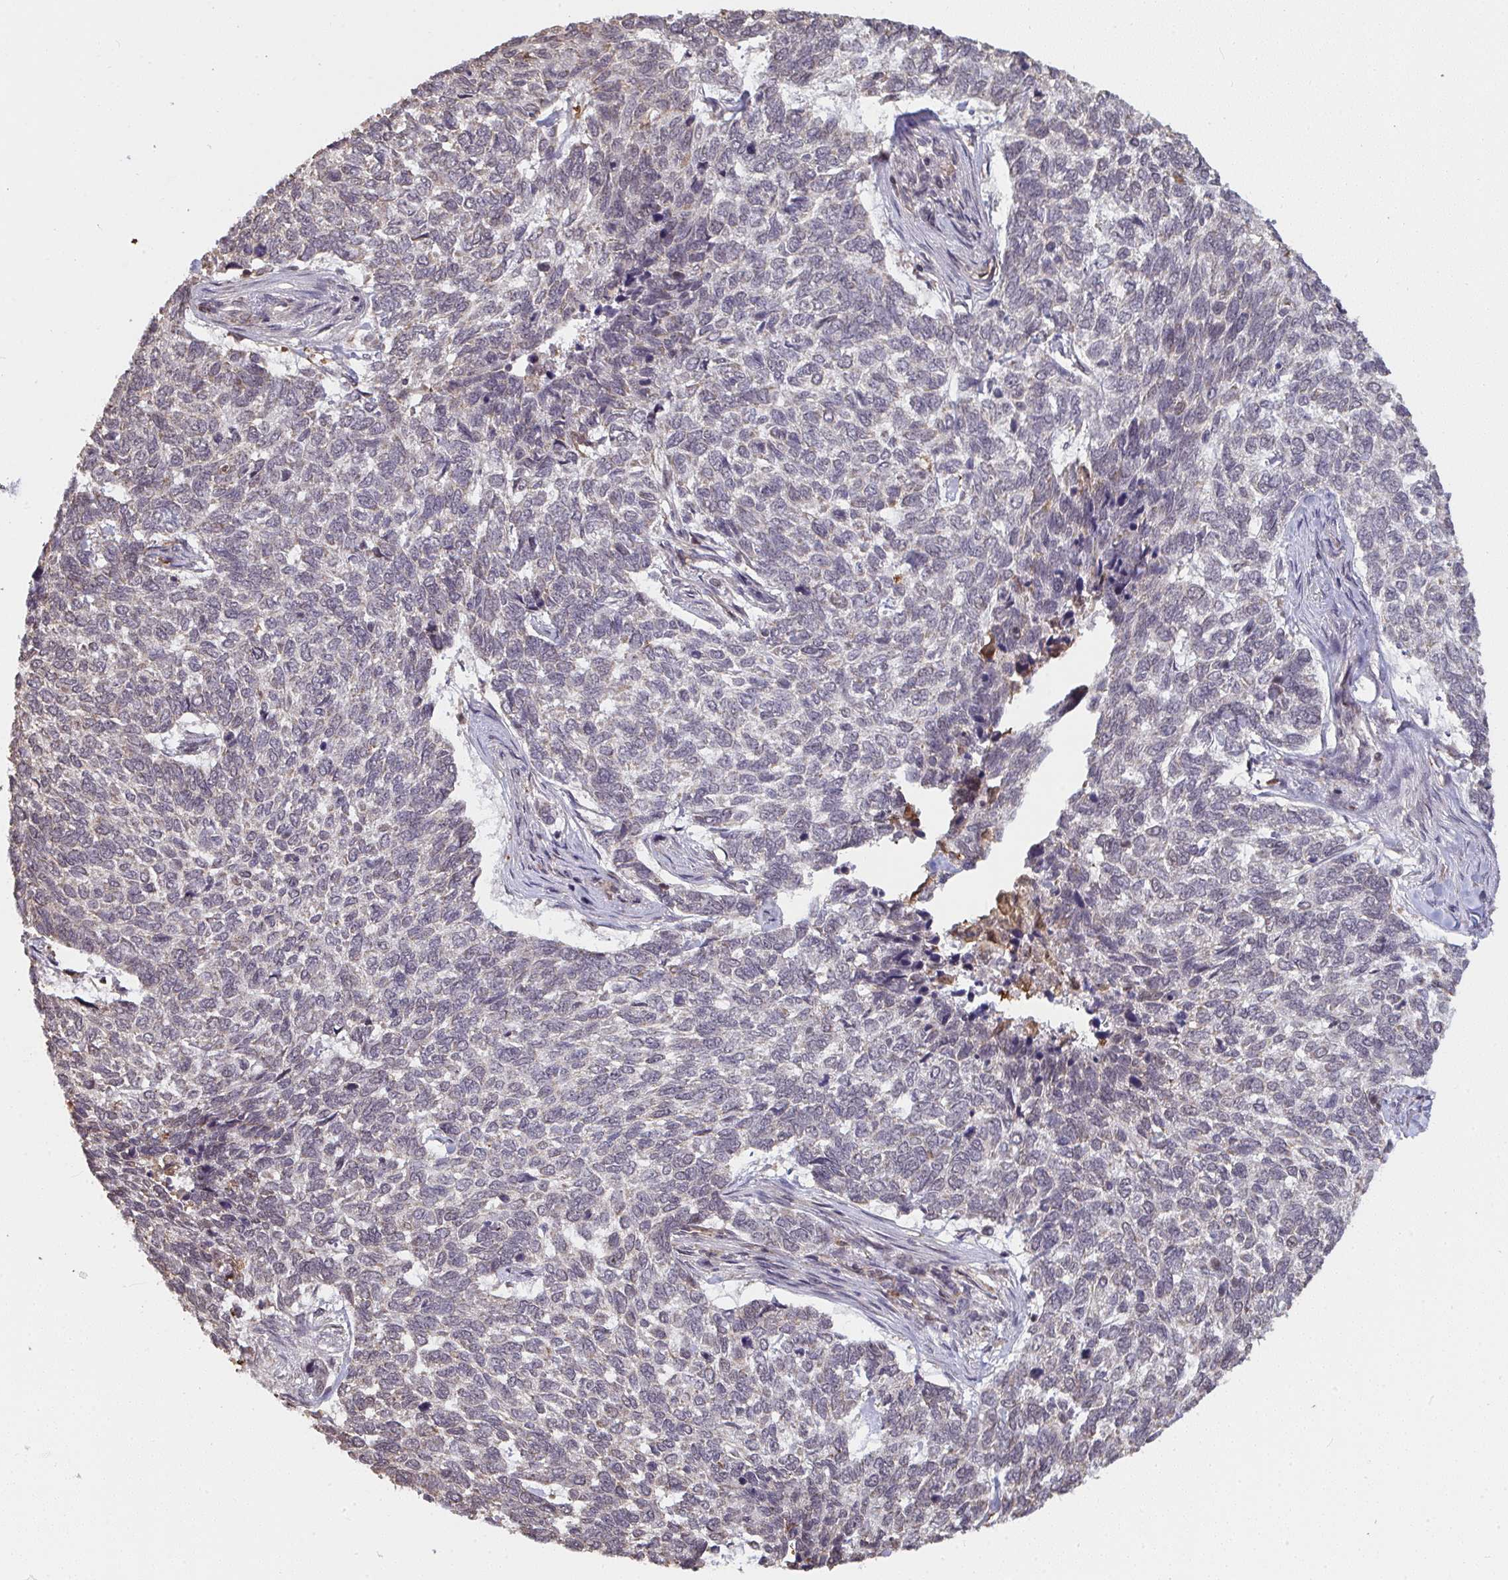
{"staining": {"intensity": "negative", "quantity": "none", "location": "none"}, "tissue": "skin cancer", "cell_type": "Tumor cells", "image_type": "cancer", "snomed": [{"axis": "morphology", "description": "Basal cell carcinoma"}, {"axis": "topography", "description": "Skin"}], "caption": "There is no significant positivity in tumor cells of basal cell carcinoma (skin).", "gene": "SAP30", "patient": {"sex": "female", "age": 65}}